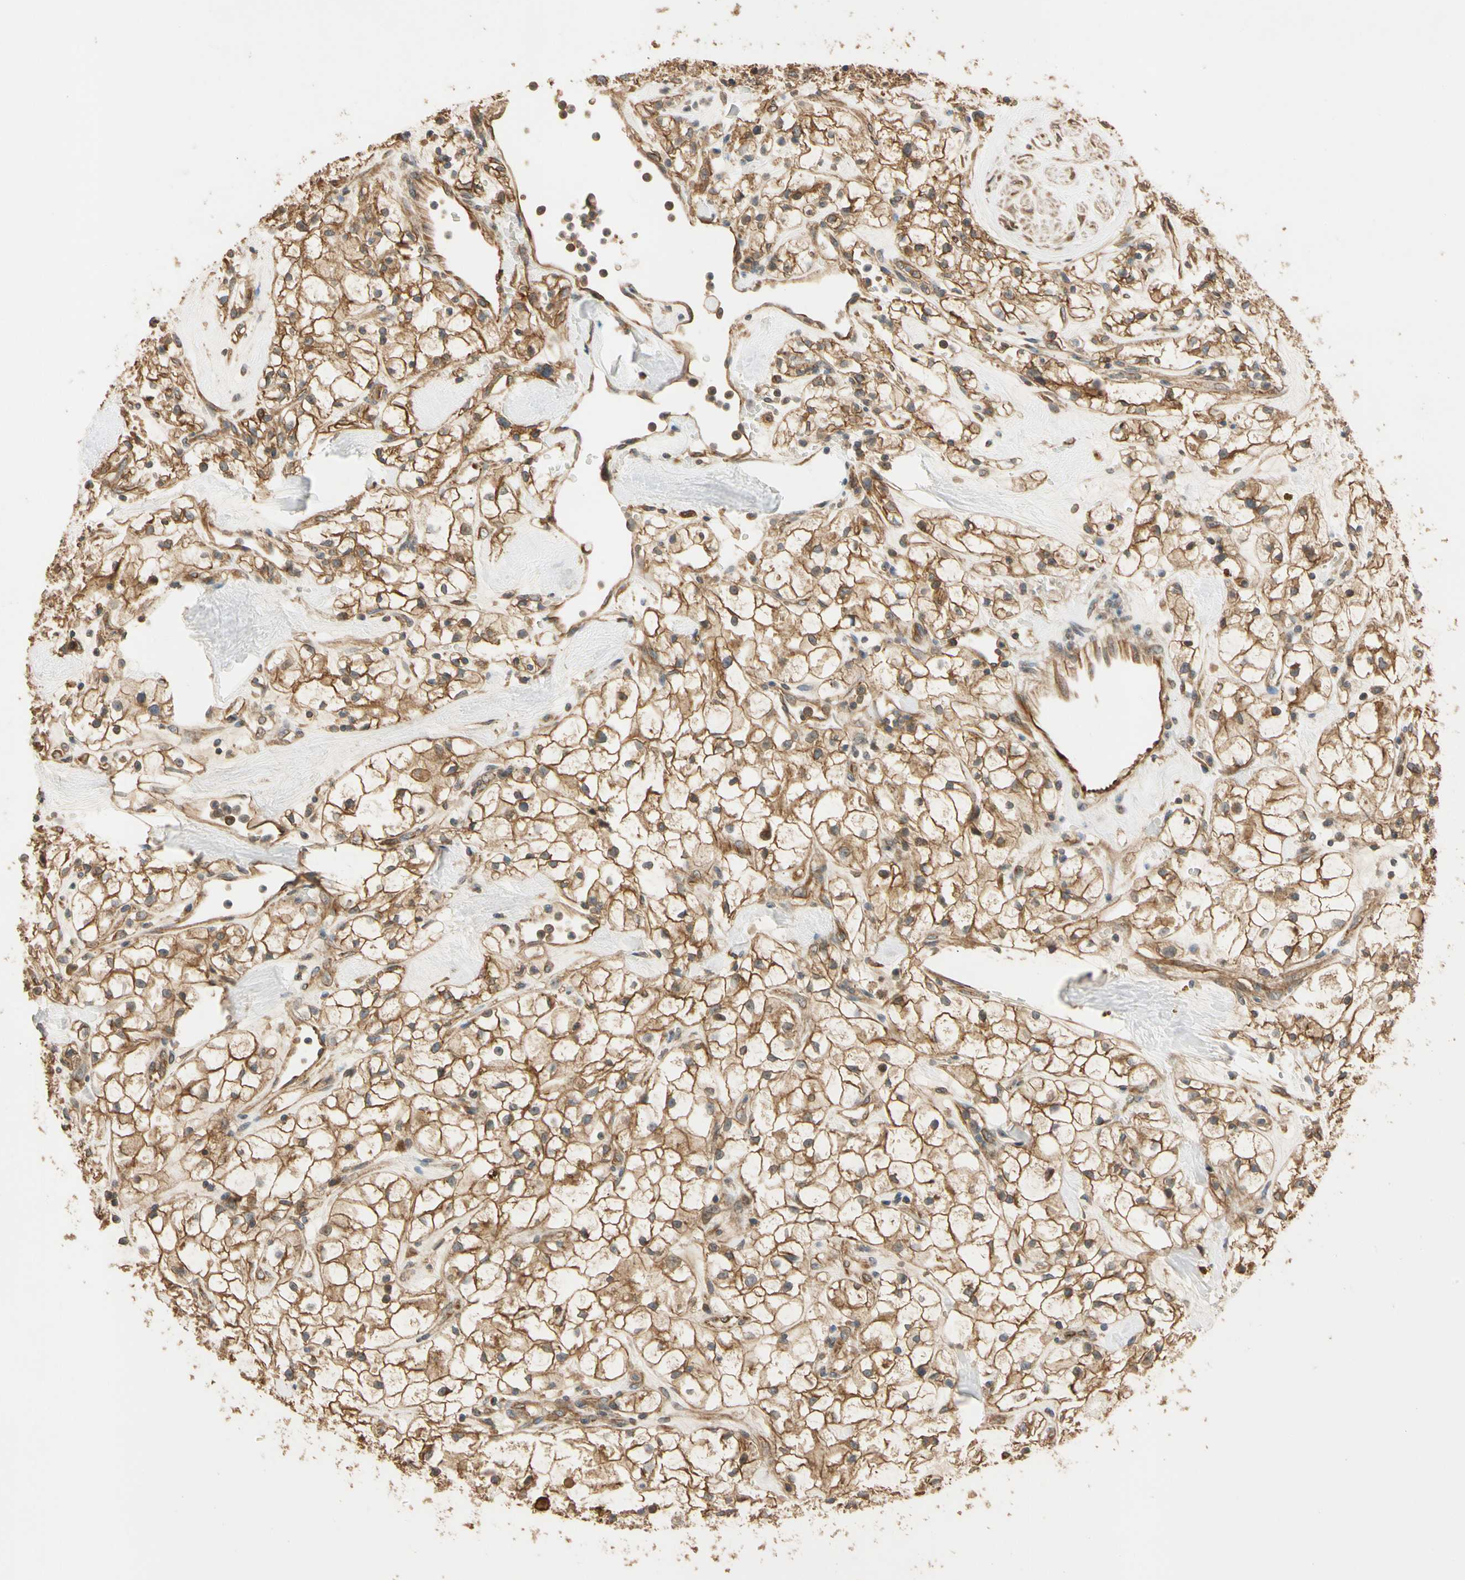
{"staining": {"intensity": "strong", "quantity": ">75%", "location": "cytoplasmic/membranous"}, "tissue": "renal cancer", "cell_type": "Tumor cells", "image_type": "cancer", "snomed": [{"axis": "morphology", "description": "Adenocarcinoma, NOS"}, {"axis": "topography", "description": "Kidney"}], "caption": "Protein expression analysis of renal cancer shows strong cytoplasmic/membranous positivity in approximately >75% of tumor cells.", "gene": "MGRN1", "patient": {"sex": "female", "age": 60}}